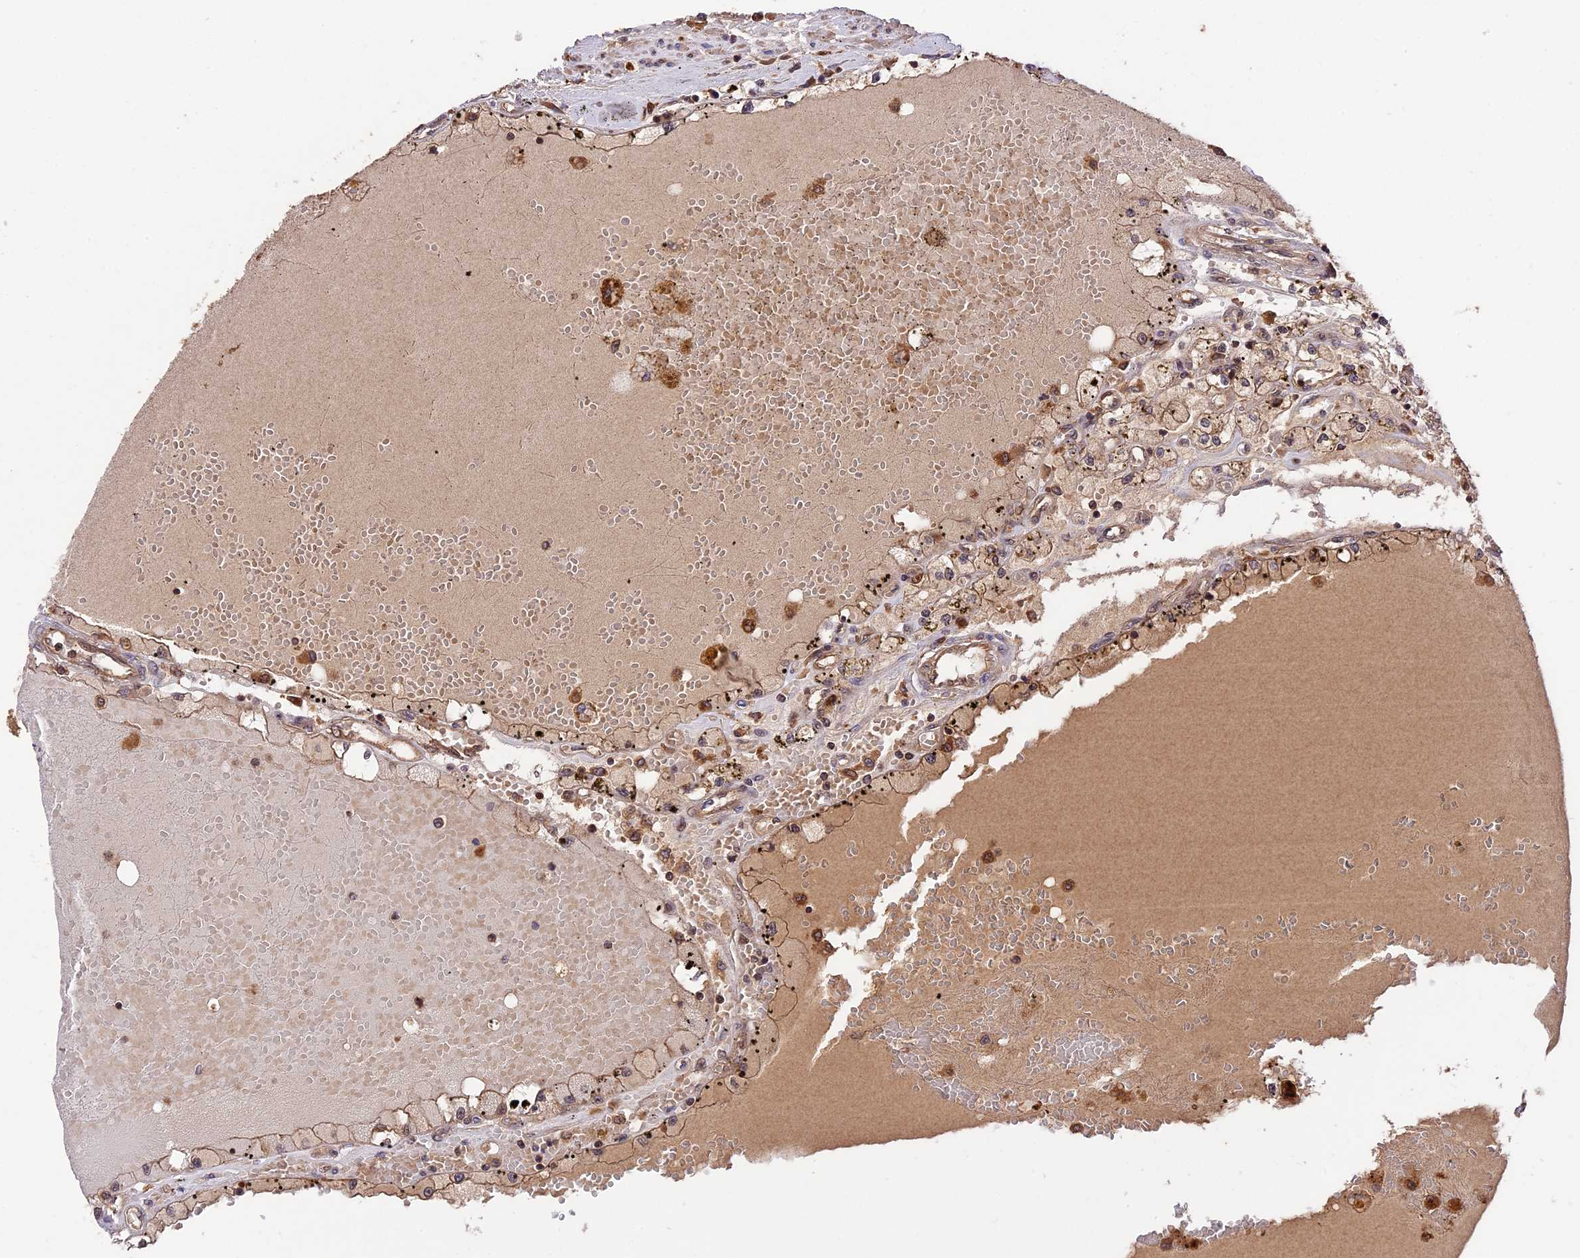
{"staining": {"intensity": "weak", "quantity": "25%-75%", "location": "cytoplasmic/membranous"}, "tissue": "renal cancer", "cell_type": "Tumor cells", "image_type": "cancer", "snomed": [{"axis": "morphology", "description": "Adenocarcinoma, NOS"}, {"axis": "topography", "description": "Kidney"}], "caption": "This is an image of immunohistochemistry (IHC) staining of renal cancer, which shows weak expression in the cytoplasmic/membranous of tumor cells.", "gene": "ESCO1", "patient": {"sex": "male", "age": 56}}